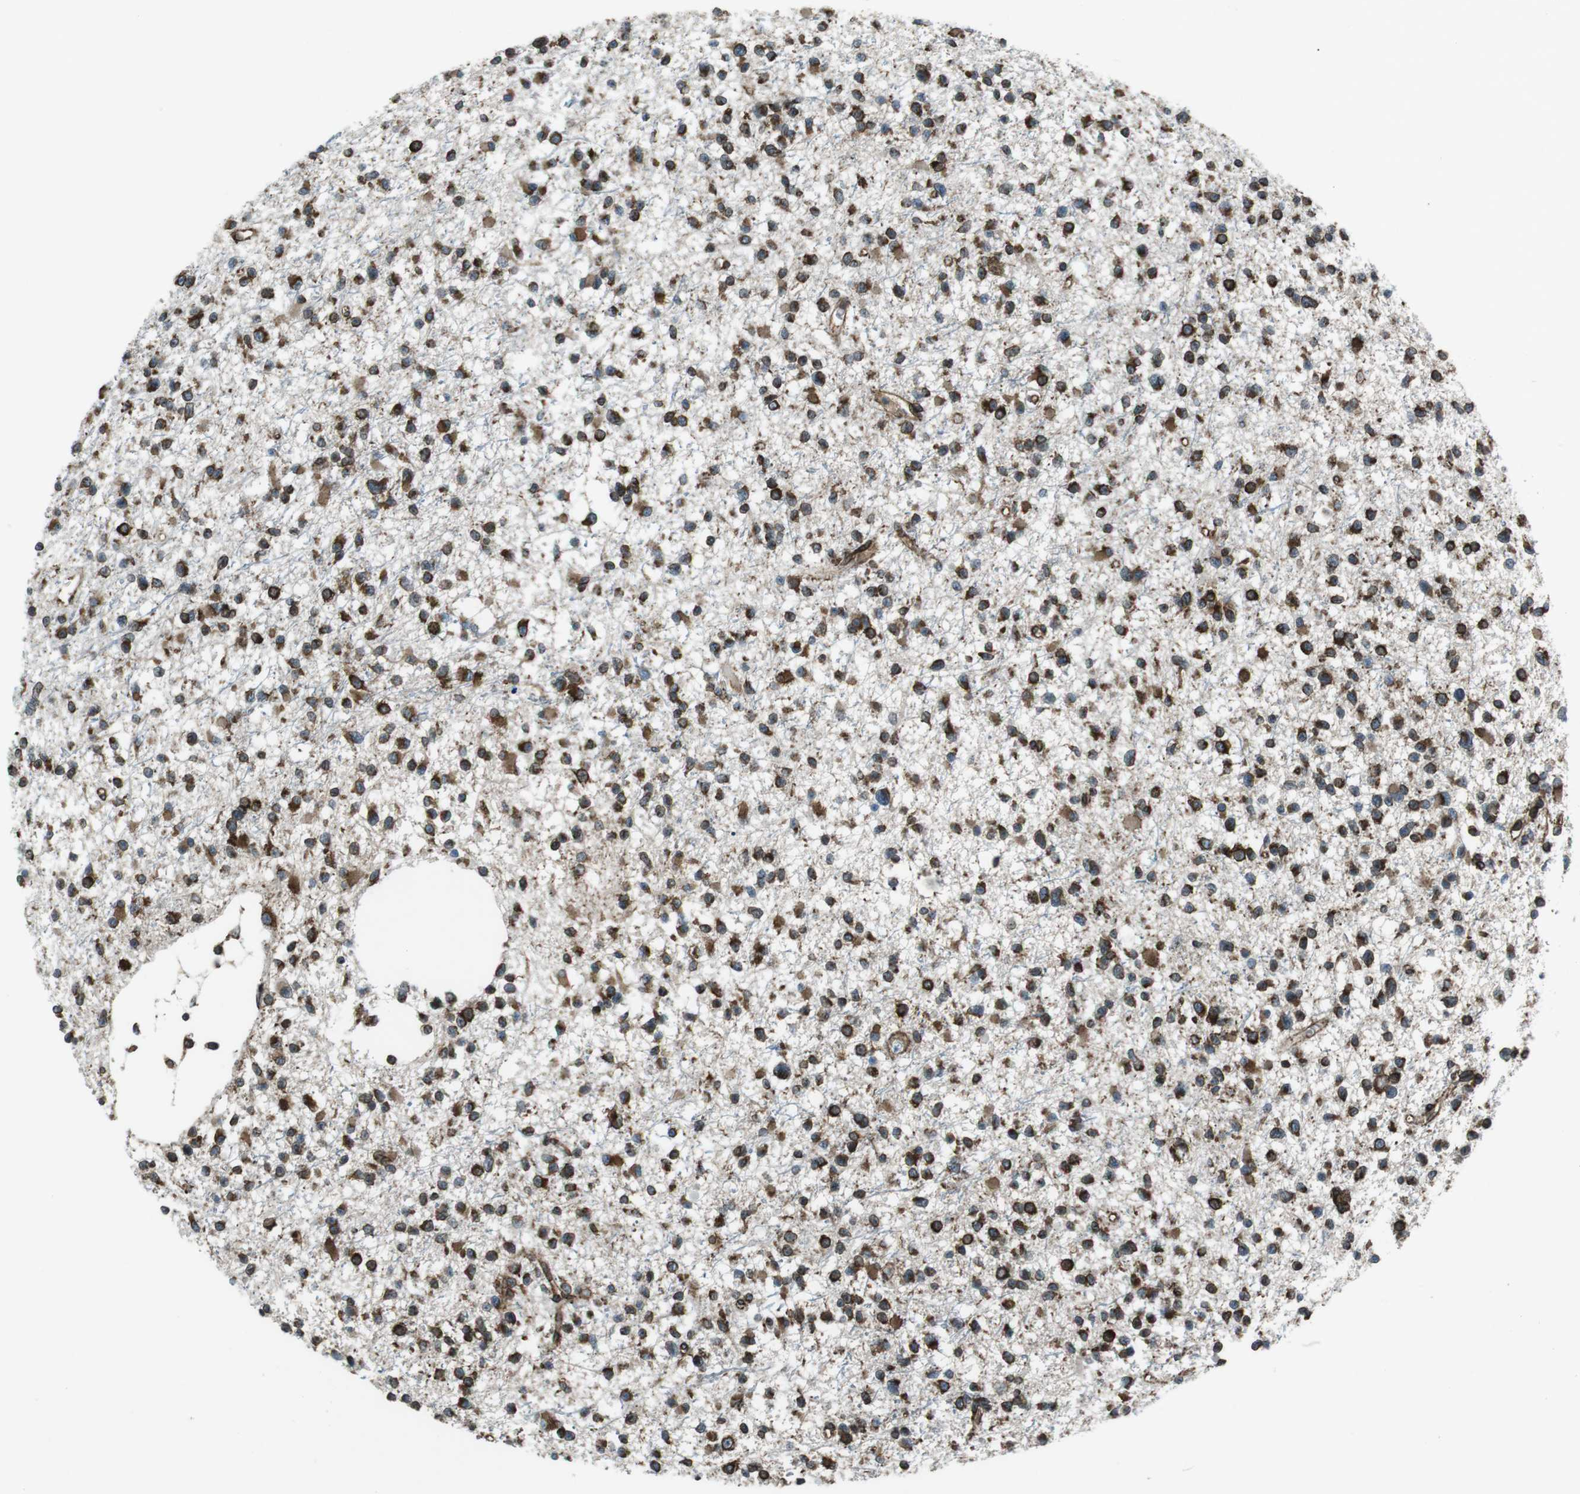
{"staining": {"intensity": "strong", "quantity": ">75%", "location": "cytoplasmic/membranous"}, "tissue": "glioma", "cell_type": "Tumor cells", "image_type": "cancer", "snomed": [{"axis": "morphology", "description": "Glioma, malignant, Low grade"}, {"axis": "topography", "description": "Brain"}], "caption": "Malignant glioma (low-grade) stained for a protein (brown) reveals strong cytoplasmic/membranous positive positivity in about >75% of tumor cells.", "gene": "KTN1", "patient": {"sex": "female", "age": 22}}